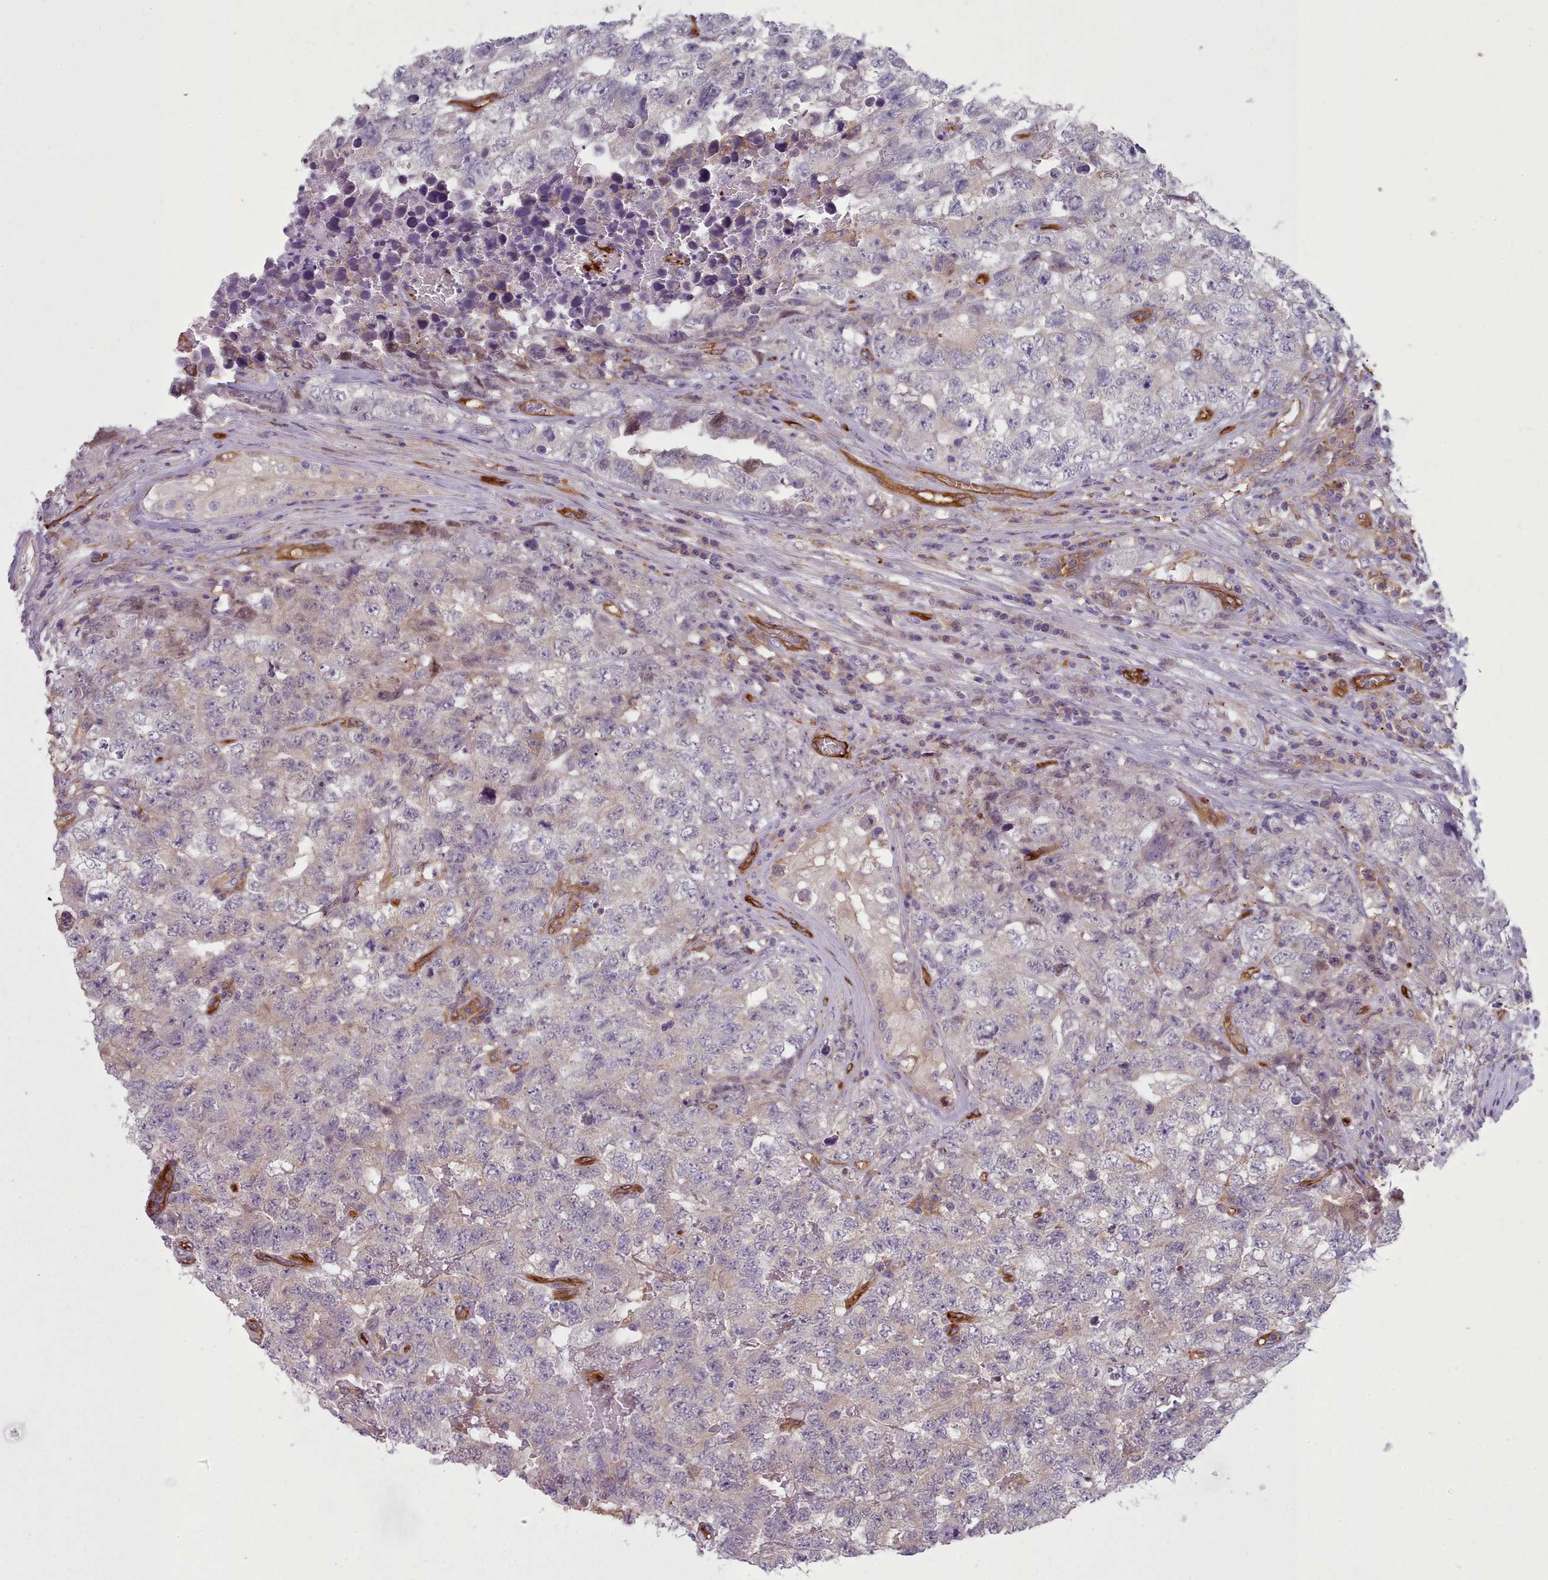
{"staining": {"intensity": "negative", "quantity": "none", "location": "none"}, "tissue": "testis cancer", "cell_type": "Tumor cells", "image_type": "cancer", "snomed": [{"axis": "morphology", "description": "Carcinoma, Embryonal, NOS"}, {"axis": "topography", "description": "Testis"}], "caption": "Image shows no protein positivity in tumor cells of testis cancer tissue.", "gene": "CD300LF", "patient": {"sex": "male", "age": 31}}